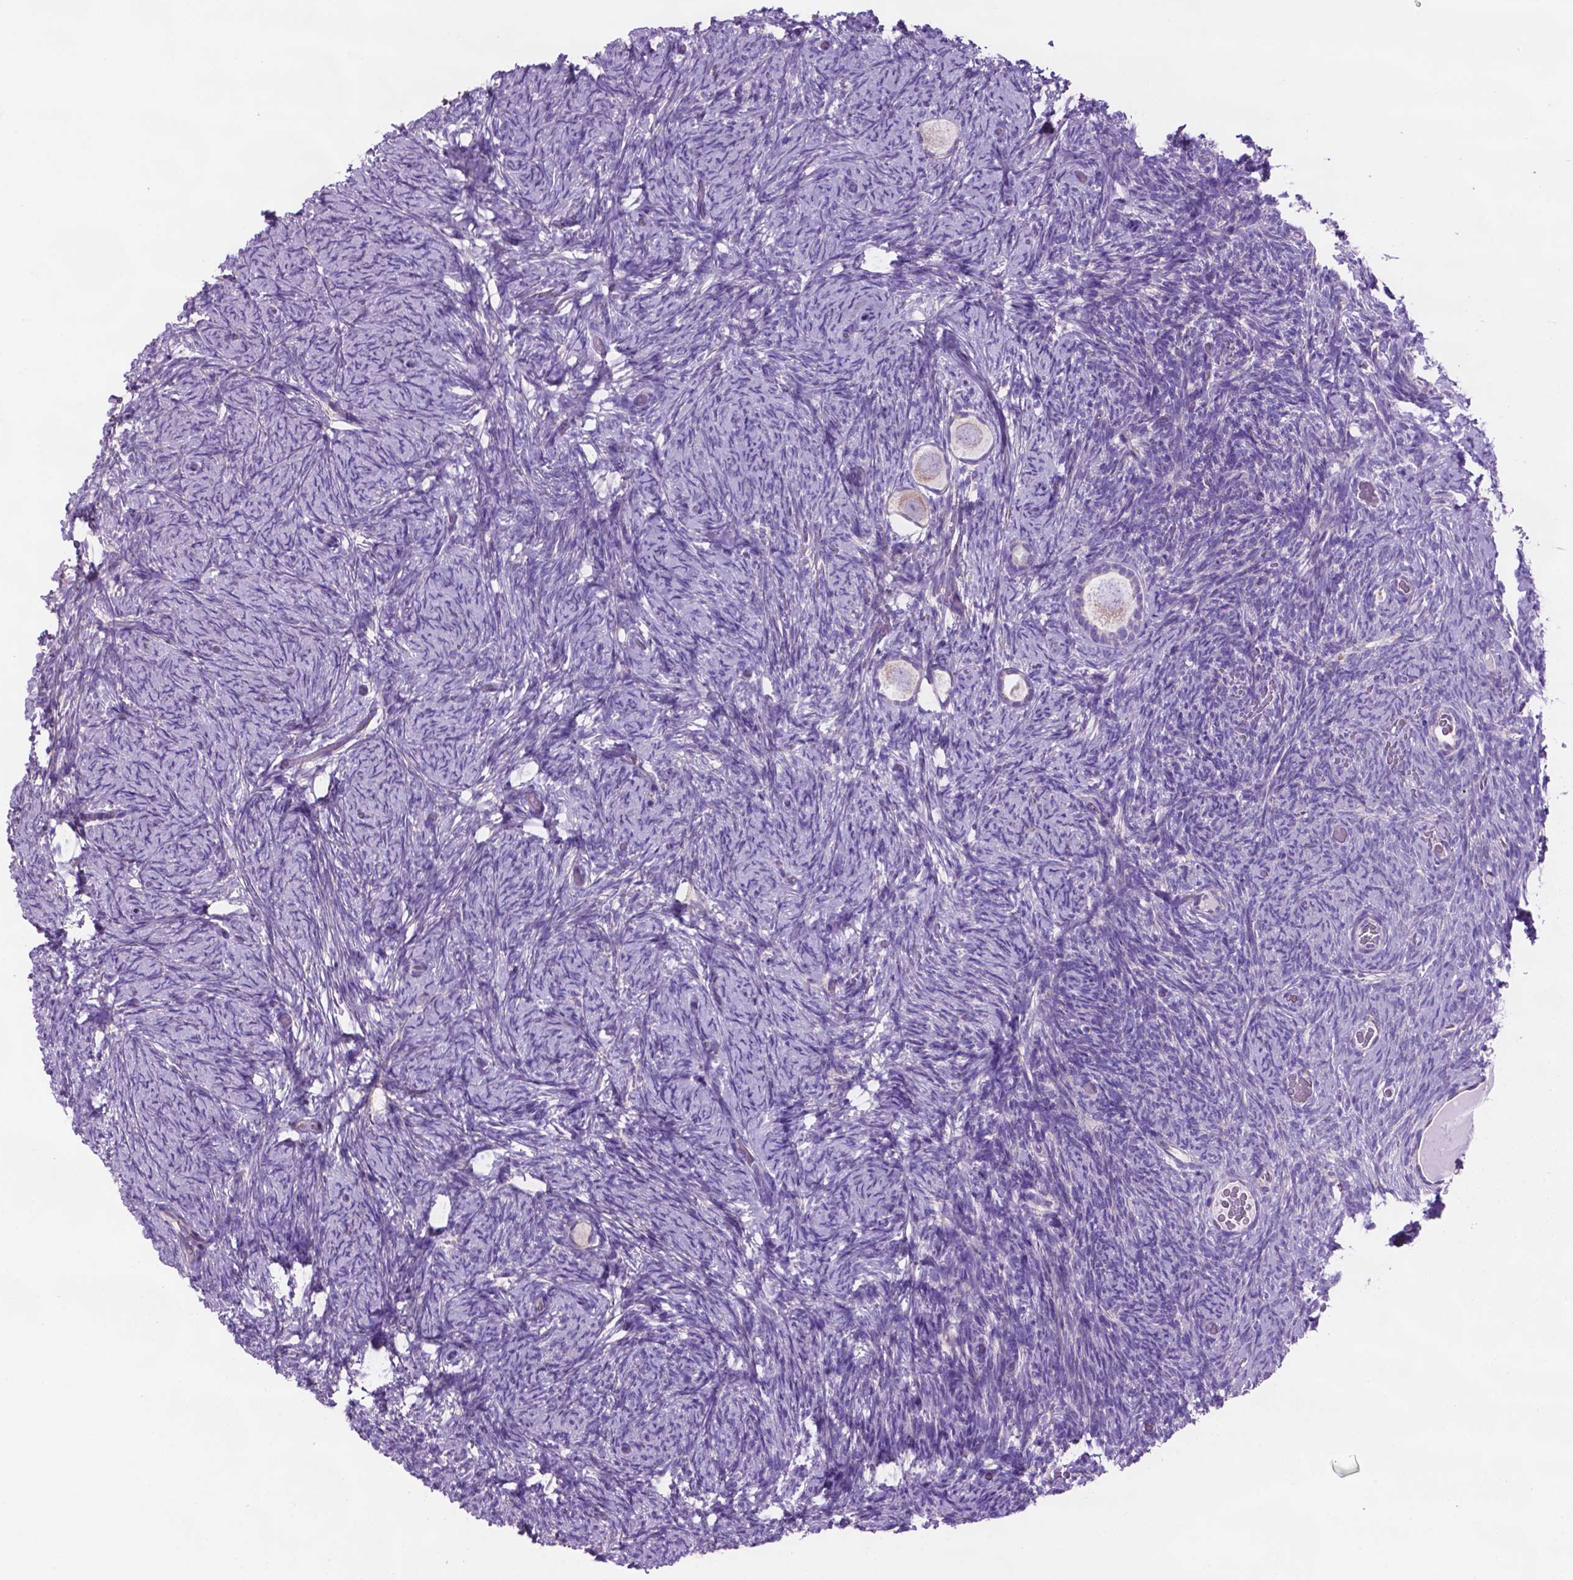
{"staining": {"intensity": "weak", "quantity": "<25%", "location": "cytoplasmic/membranous"}, "tissue": "ovary", "cell_type": "Follicle cells", "image_type": "normal", "snomed": [{"axis": "morphology", "description": "Normal tissue, NOS"}, {"axis": "topography", "description": "Ovary"}], "caption": "IHC histopathology image of normal ovary stained for a protein (brown), which displays no staining in follicle cells.", "gene": "TMEM121B", "patient": {"sex": "female", "age": 34}}